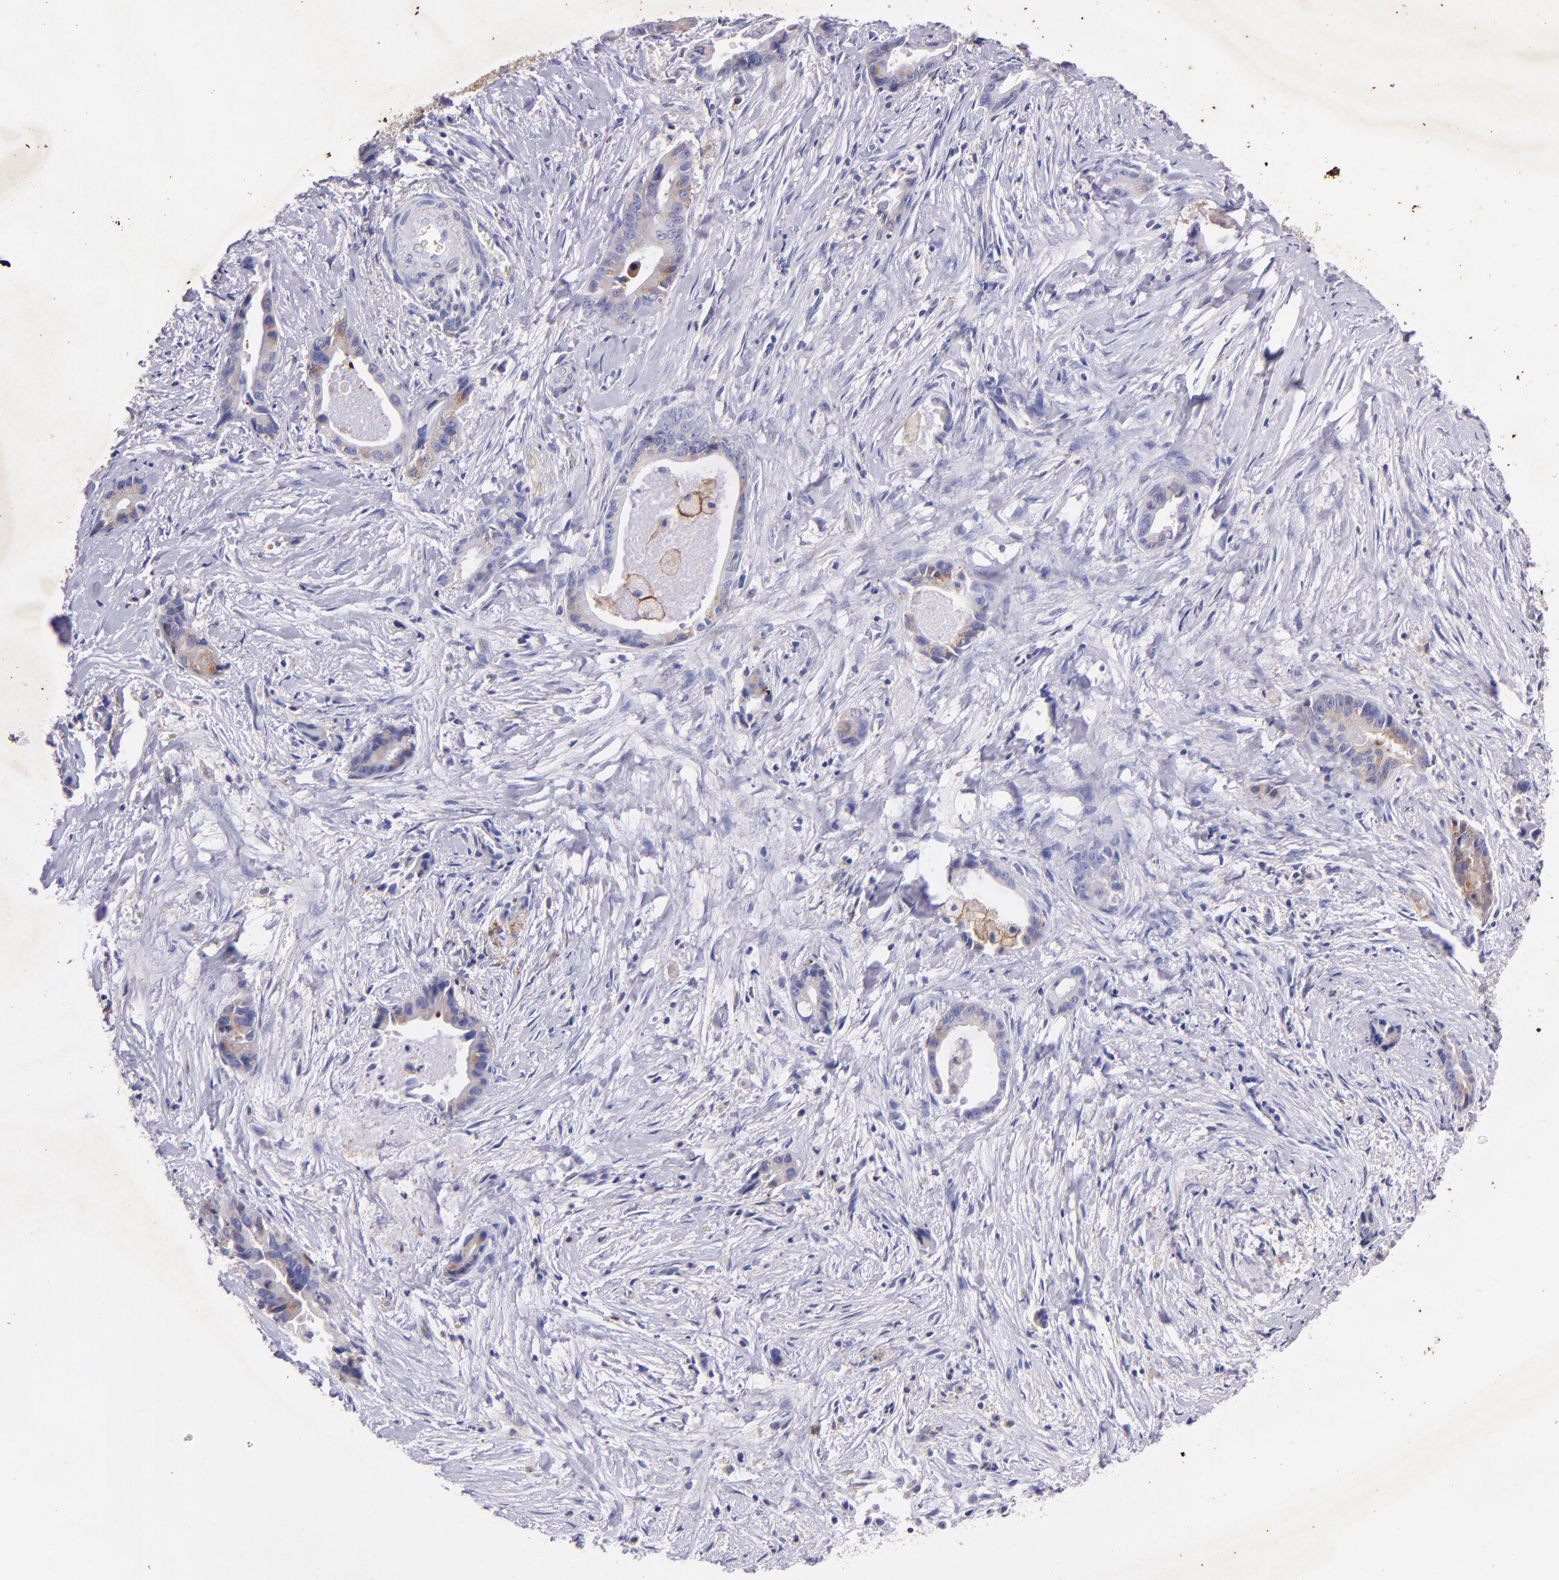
{"staining": {"intensity": "moderate", "quantity": "25%-75%", "location": "cytoplasmic/membranous"}, "tissue": "liver cancer", "cell_type": "Tumor cells", "image_type": "cancer", "snomed": [{"axis": "morphology", "description": "Cholangiocarcinoma"}, {"axis": "topography", "description": "Liver"}], "caption": "A brown stain highlights moderate cytoplasmic/membranous staining of a protein in cholangiocarcinoma (liver) tumor cells.", "gene": "RET", "patient": {"sex": "female", "age": 55}}